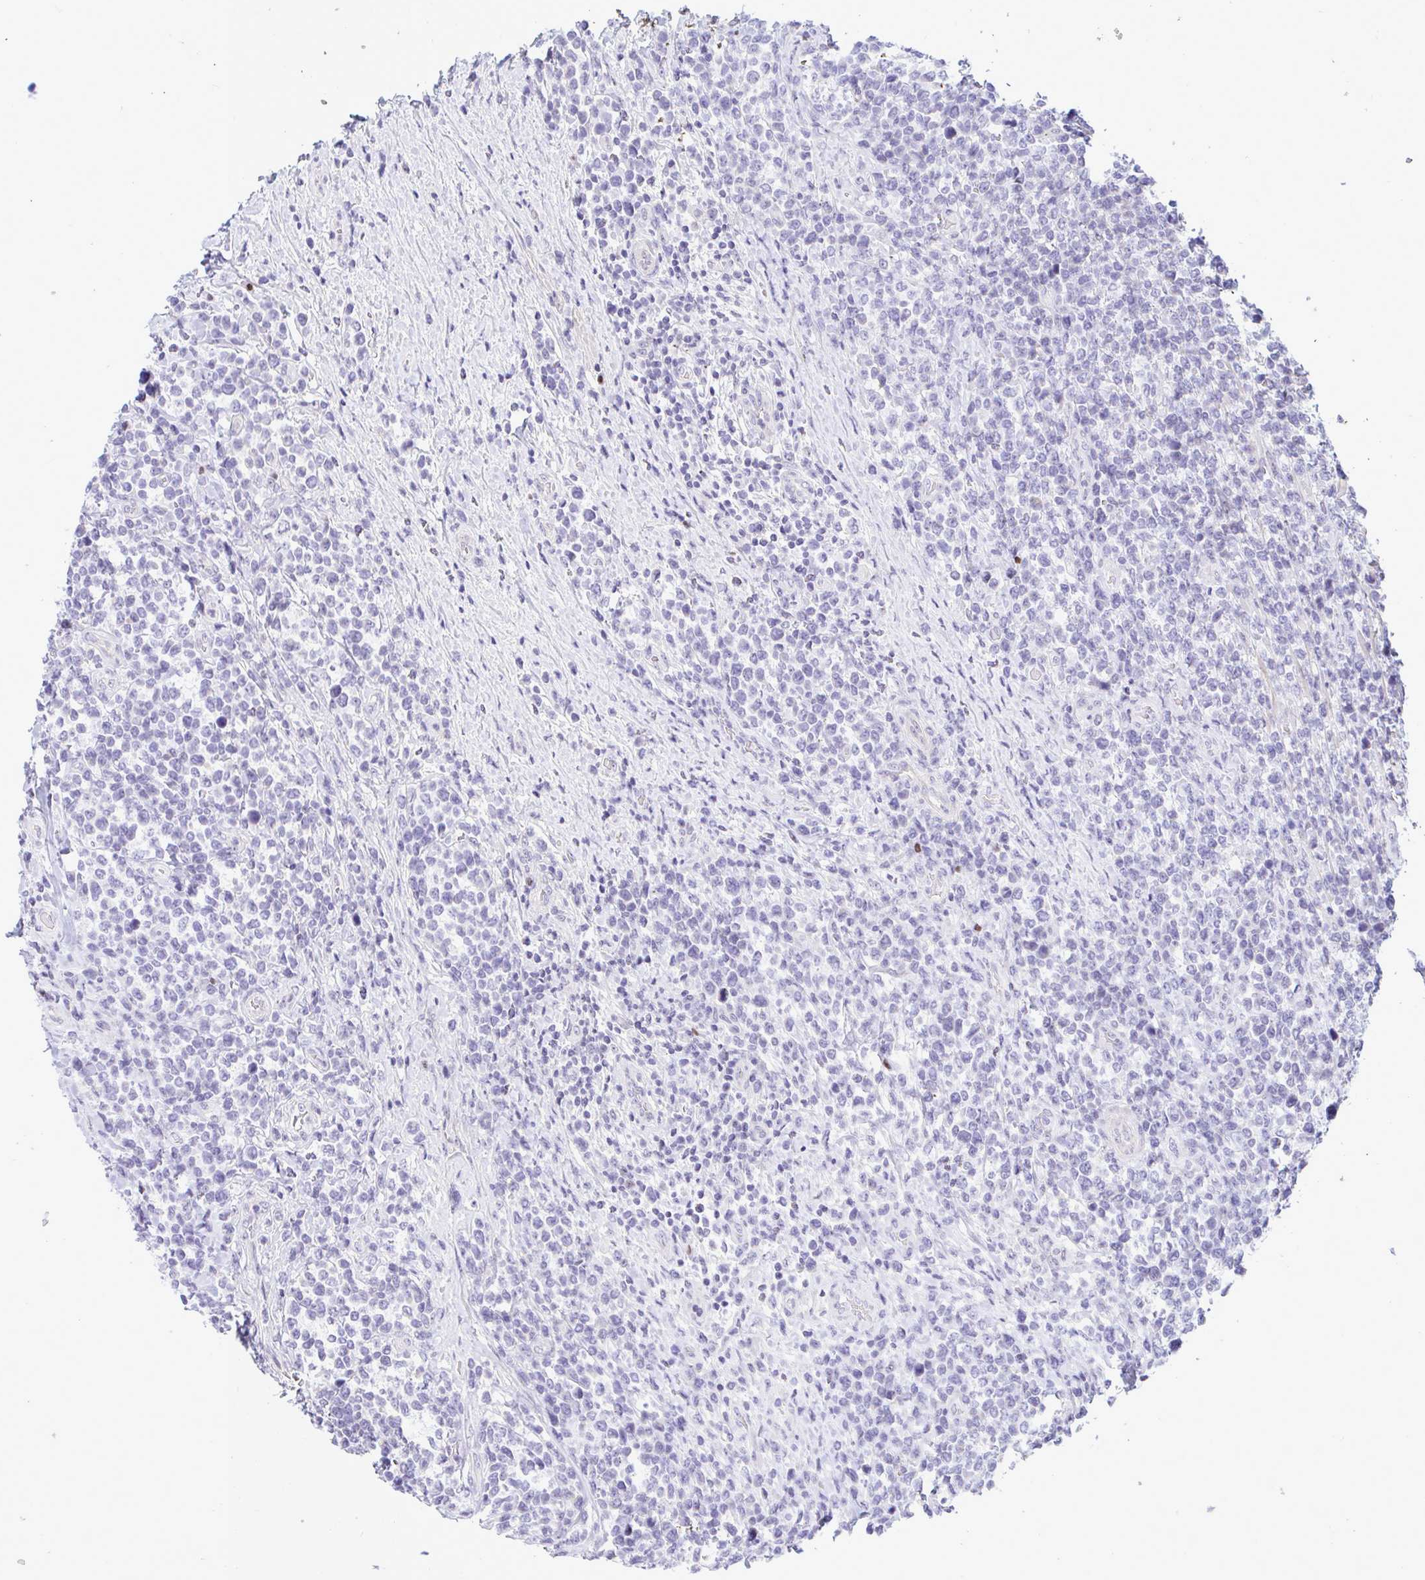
{"staining": {"intensity": "negative", "quantity": "none", "location": "none"}, "tissue": "lymphoma", "cell_type": "Tumor cells", "image_type": "cancer", "snomed": [{"axis": "morphology", "description": "Malignant lymphoma, non-Hodgkin's type, High grade"}, {"axis": "topography", "description": "Soft tissue"}], "caption": "Human malignant lymphoma, non-Hodgkin's type (high-grade) stained for a protein using IHC reveals no expression in tumor cells.", "gene": "SLC25A51", "patient": {"sex": "female", "age": 56}}